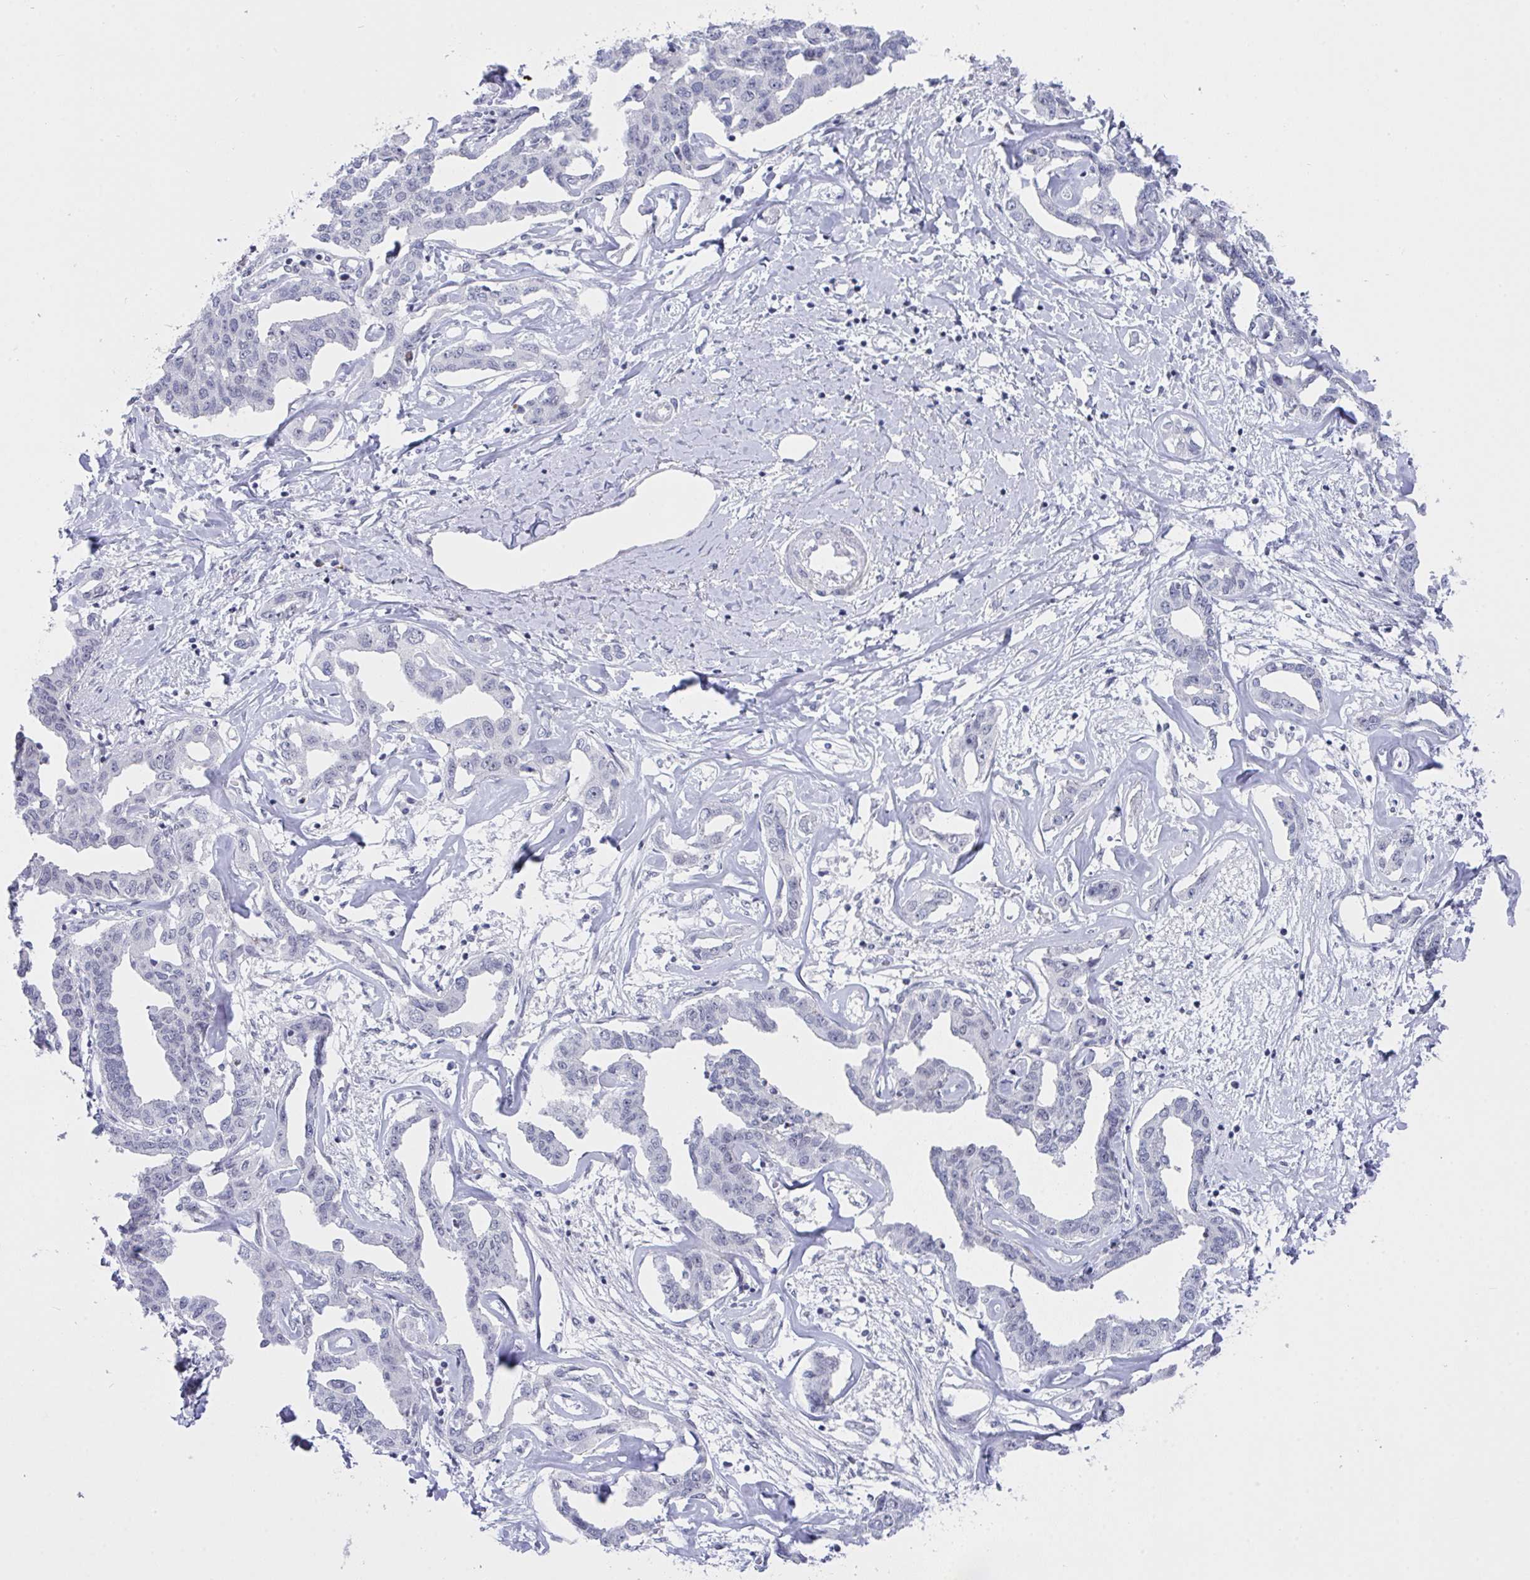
{"staining": {"intensity": "negative", "quantity": "none", "location": "none"}, "tissue": "liver cancer", "cell_type": "Tumor cells", "image_type": "cancer", "snomed": [{"axis": "morphology", "description": "Cholangiocarcinoma"}, {"axis": "topography", "description": "Liver"}], "caption": "Immunohistochemistry (IHC) histopathology image of neoplastic tissue: cholangiocarcinoma (liver) stained with DAB shows no significant protein positivity in tumor cells.", "gene": "FBXL22", "patient": {"sex": "male", "age": 59}}